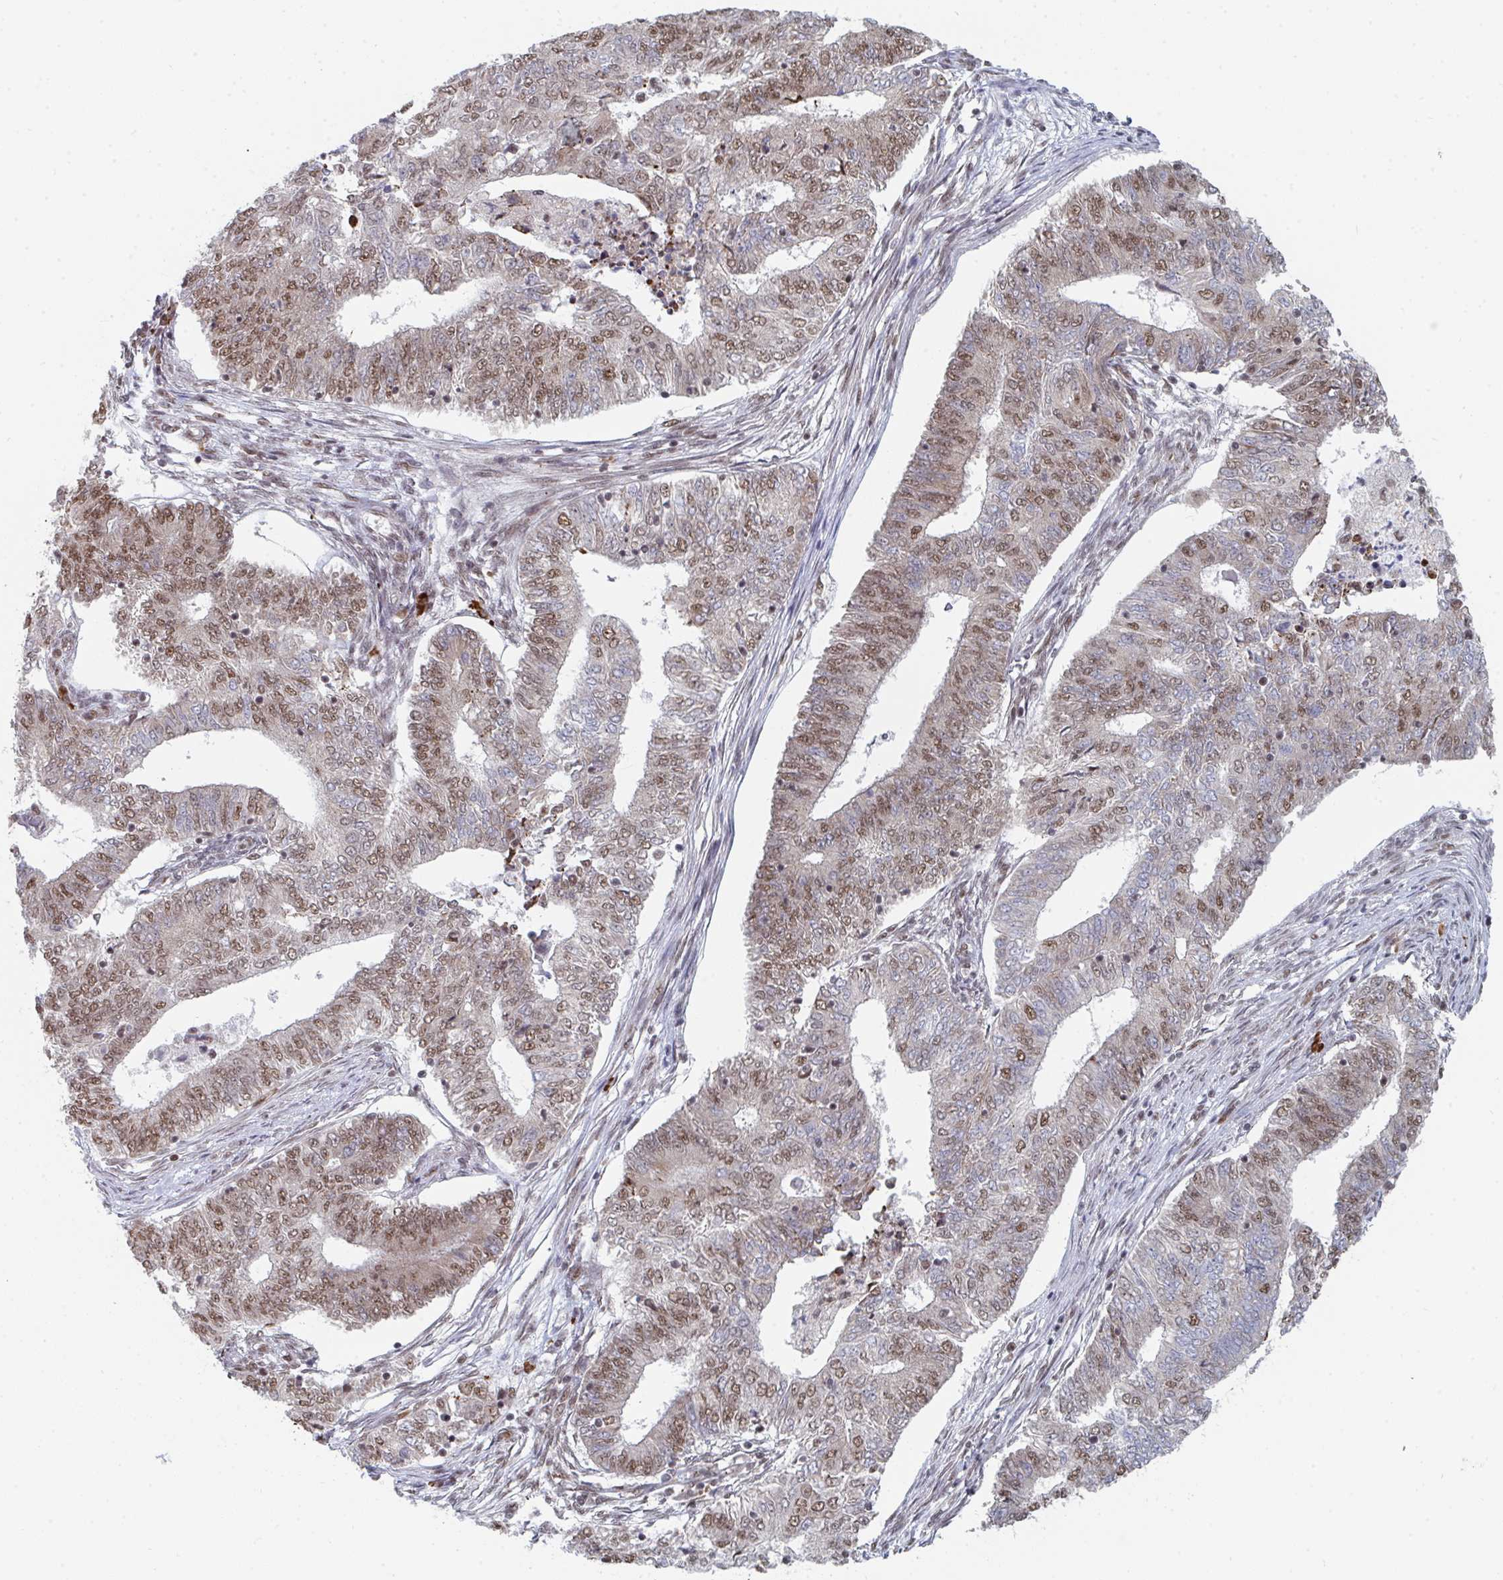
{"staining": {"intensity": "moderate", "quantity": "25%-75%", "location": "nuclear"}, "tissue": "endometrial cancer", "cell_type": "Tumor cells", "image_type": "cancer", "snomed": [{"axis": "morphology", "description": "Adenocarcinoma, NOS"}, {"axis": "topography", "description": "Endometrium"}], "caption": "Protein expression analysis of endometrial cancer displays moderate nuclear positivity in approximately 25%-75% of tumor cells.", "gene": "MBNL1", "patient": {"sex": "female", "age": 62}}